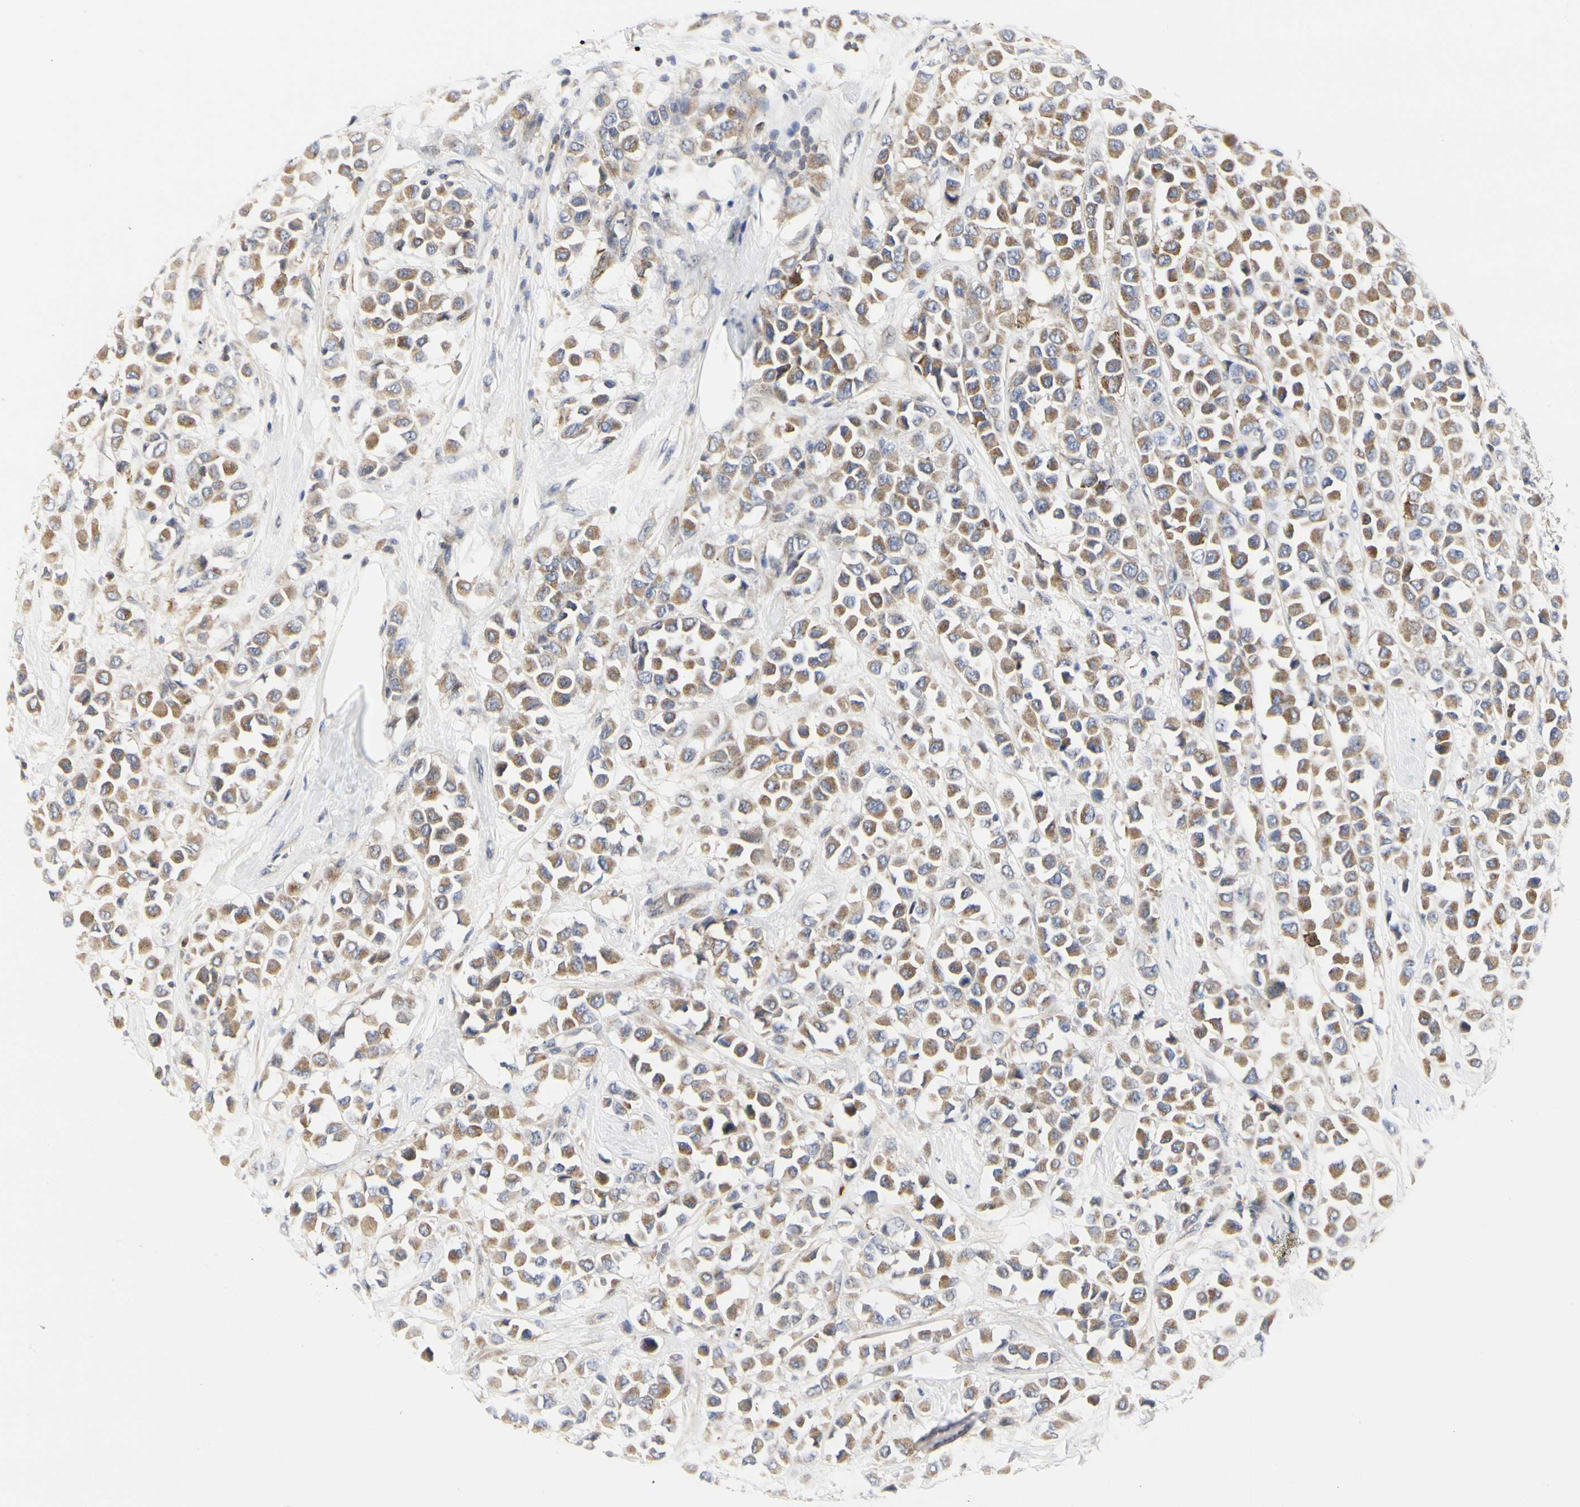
{"staining": {"intensity": "moderate", "quantity": ">75%", "location": "cytoplasmic/membranous"}, "tissue": "breast cancer", "cell_type": "Tumor cells", "image_type": "cancer", "snomed": [{"axis": "morphology", "description": "Duct carcinoma"}, {"axis": "topography", "description": "Breast"}], "caption": "An immunohistochemistry histopathology image of tumor tissue is shown. Protein staining in brown highlights moderate cytoplasmic/membranous positivity in breast cancer within tumor cells.", "gene": "SHANK2", "patient": {"sex": "female", "age": 61}}